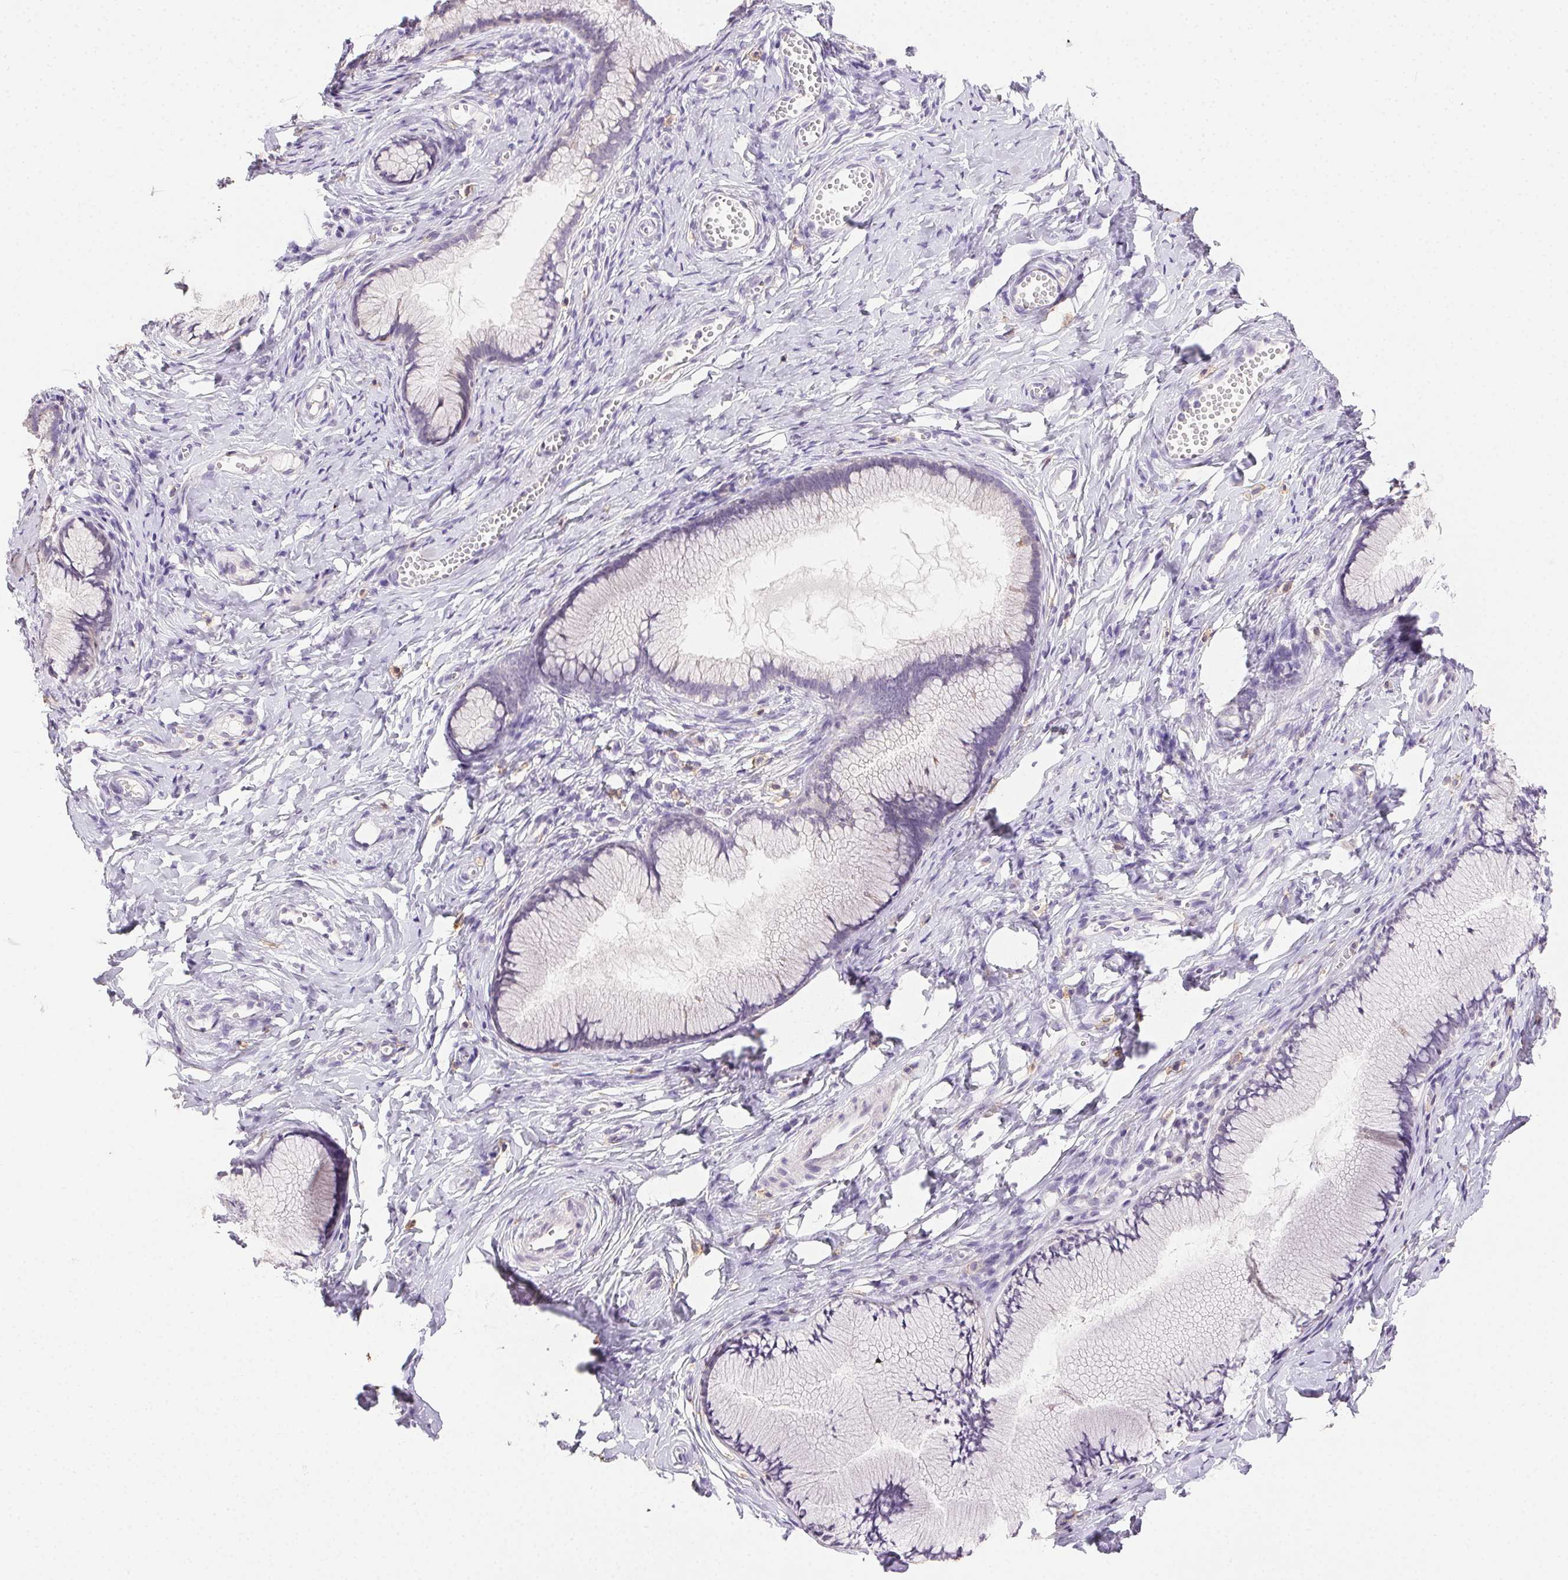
{"staining": {"intensity": "negative", "quantity": "none", "location": "none"}, "tissue": "cervix", "cell_type": "Glandular cells", "image_type": "normal", "snomed": [{"axis": "morphology", "description": "Normal tissue, NOS"}, {"axis": "topography", "description": "Cervix"}], "caption": "High magnification brightfield microscopy of unremarkable cervix stained with DAB (3,3'-diaminobenzidine) (brown) and counterstained with hematoxylin (blue): glandular cells show no significant staining.", "gene": "AKAP5", "patient": {"sex": "female", "age": 40}}